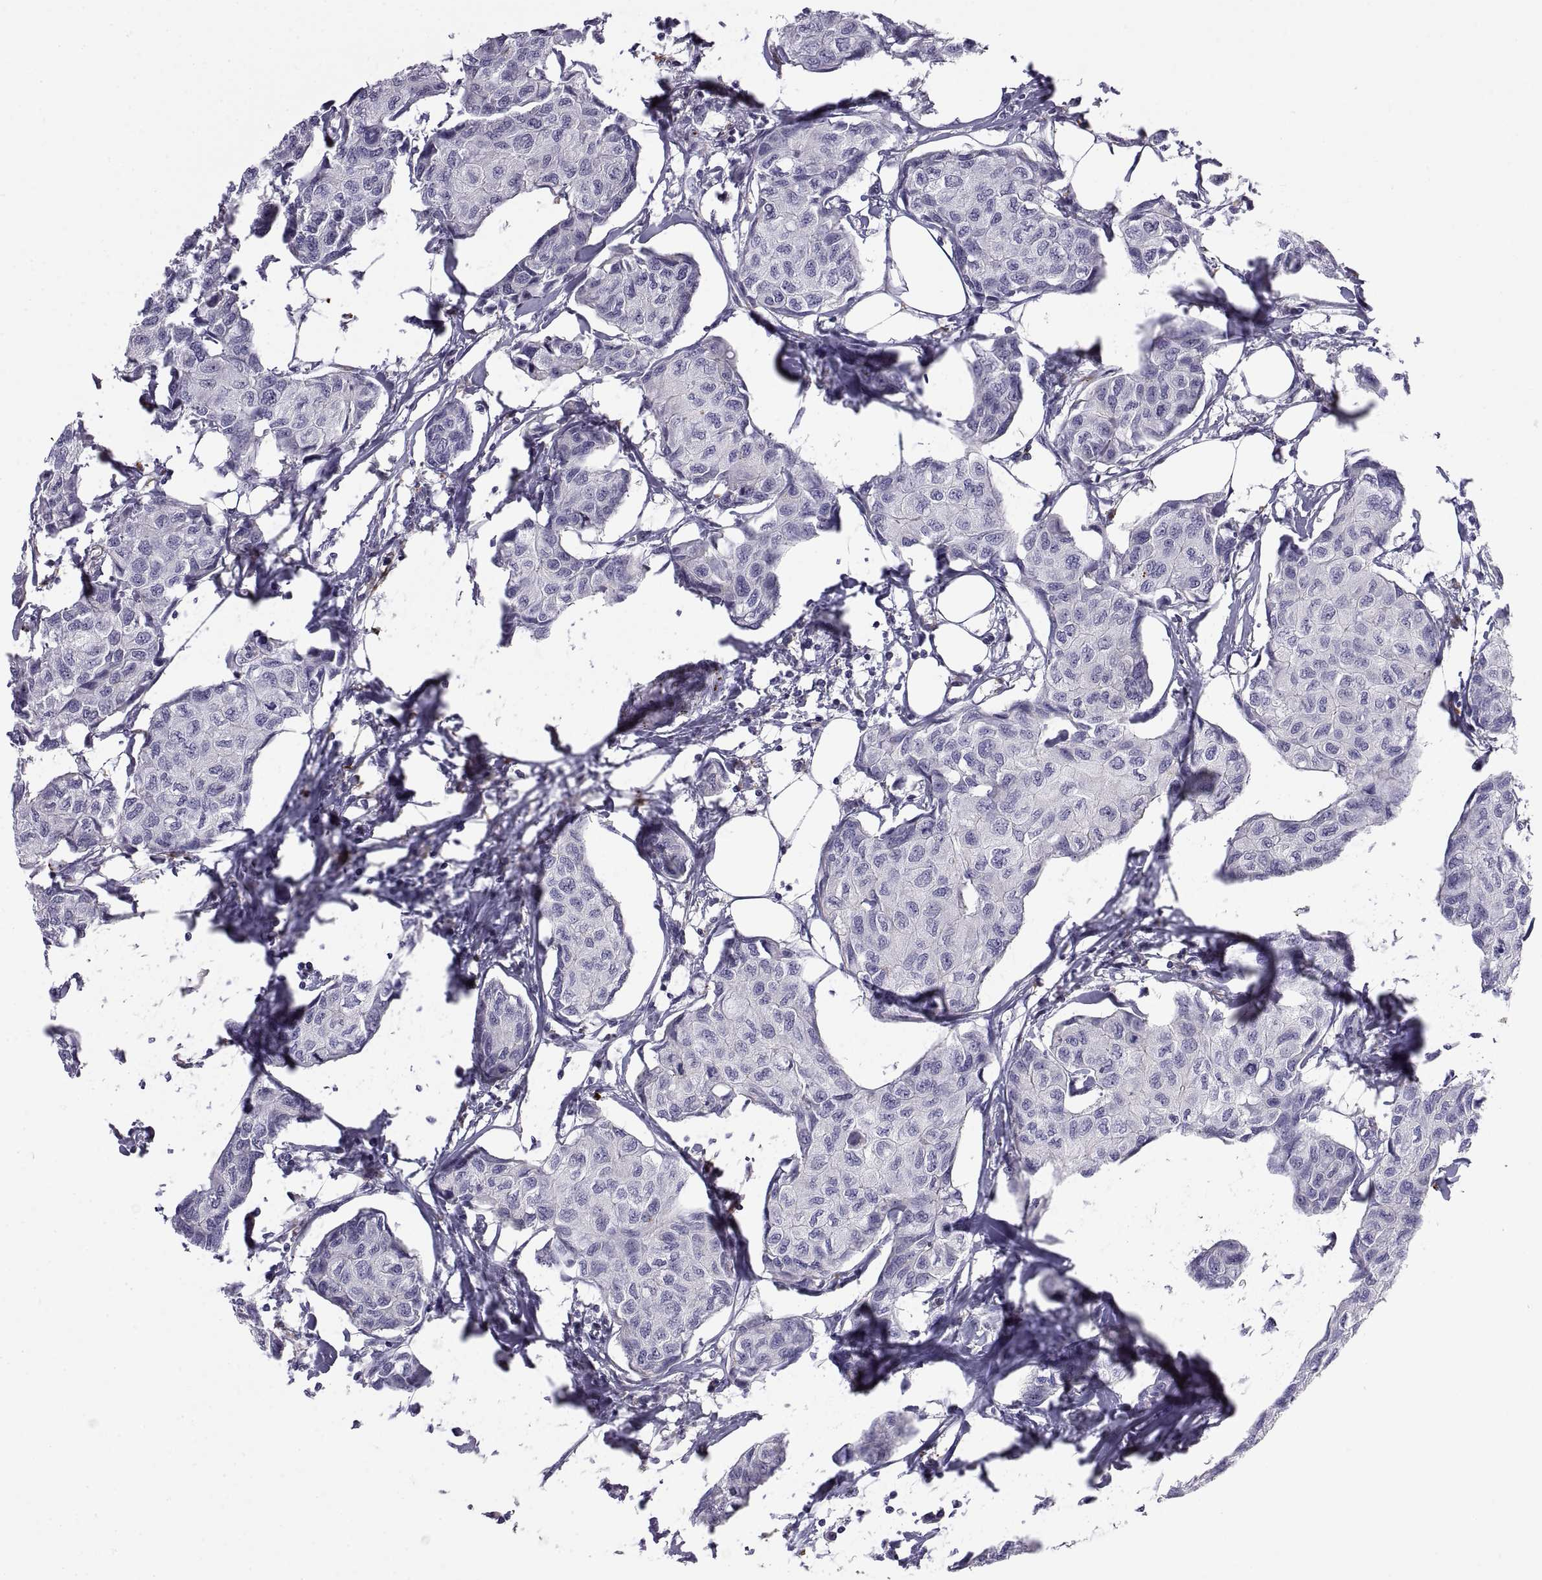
{"staining": {"intensity": "negative", "quantity": "none", "location": "none"}, "tissue": "breast cancer", "cell_type": "Tumor cells", "image_type": "cancer", "snomed": [{"axis": "morphology", "description": "Duct carcinoma"}, {"axis": "topography", "description": "Breast"}], "caption": "Immunohistochemistry of invasive ductal carcinoma (breast) reveals no expression in tumor cells.", "gene": "RGS19", "patient": {"sex": "female", "age": 80}}